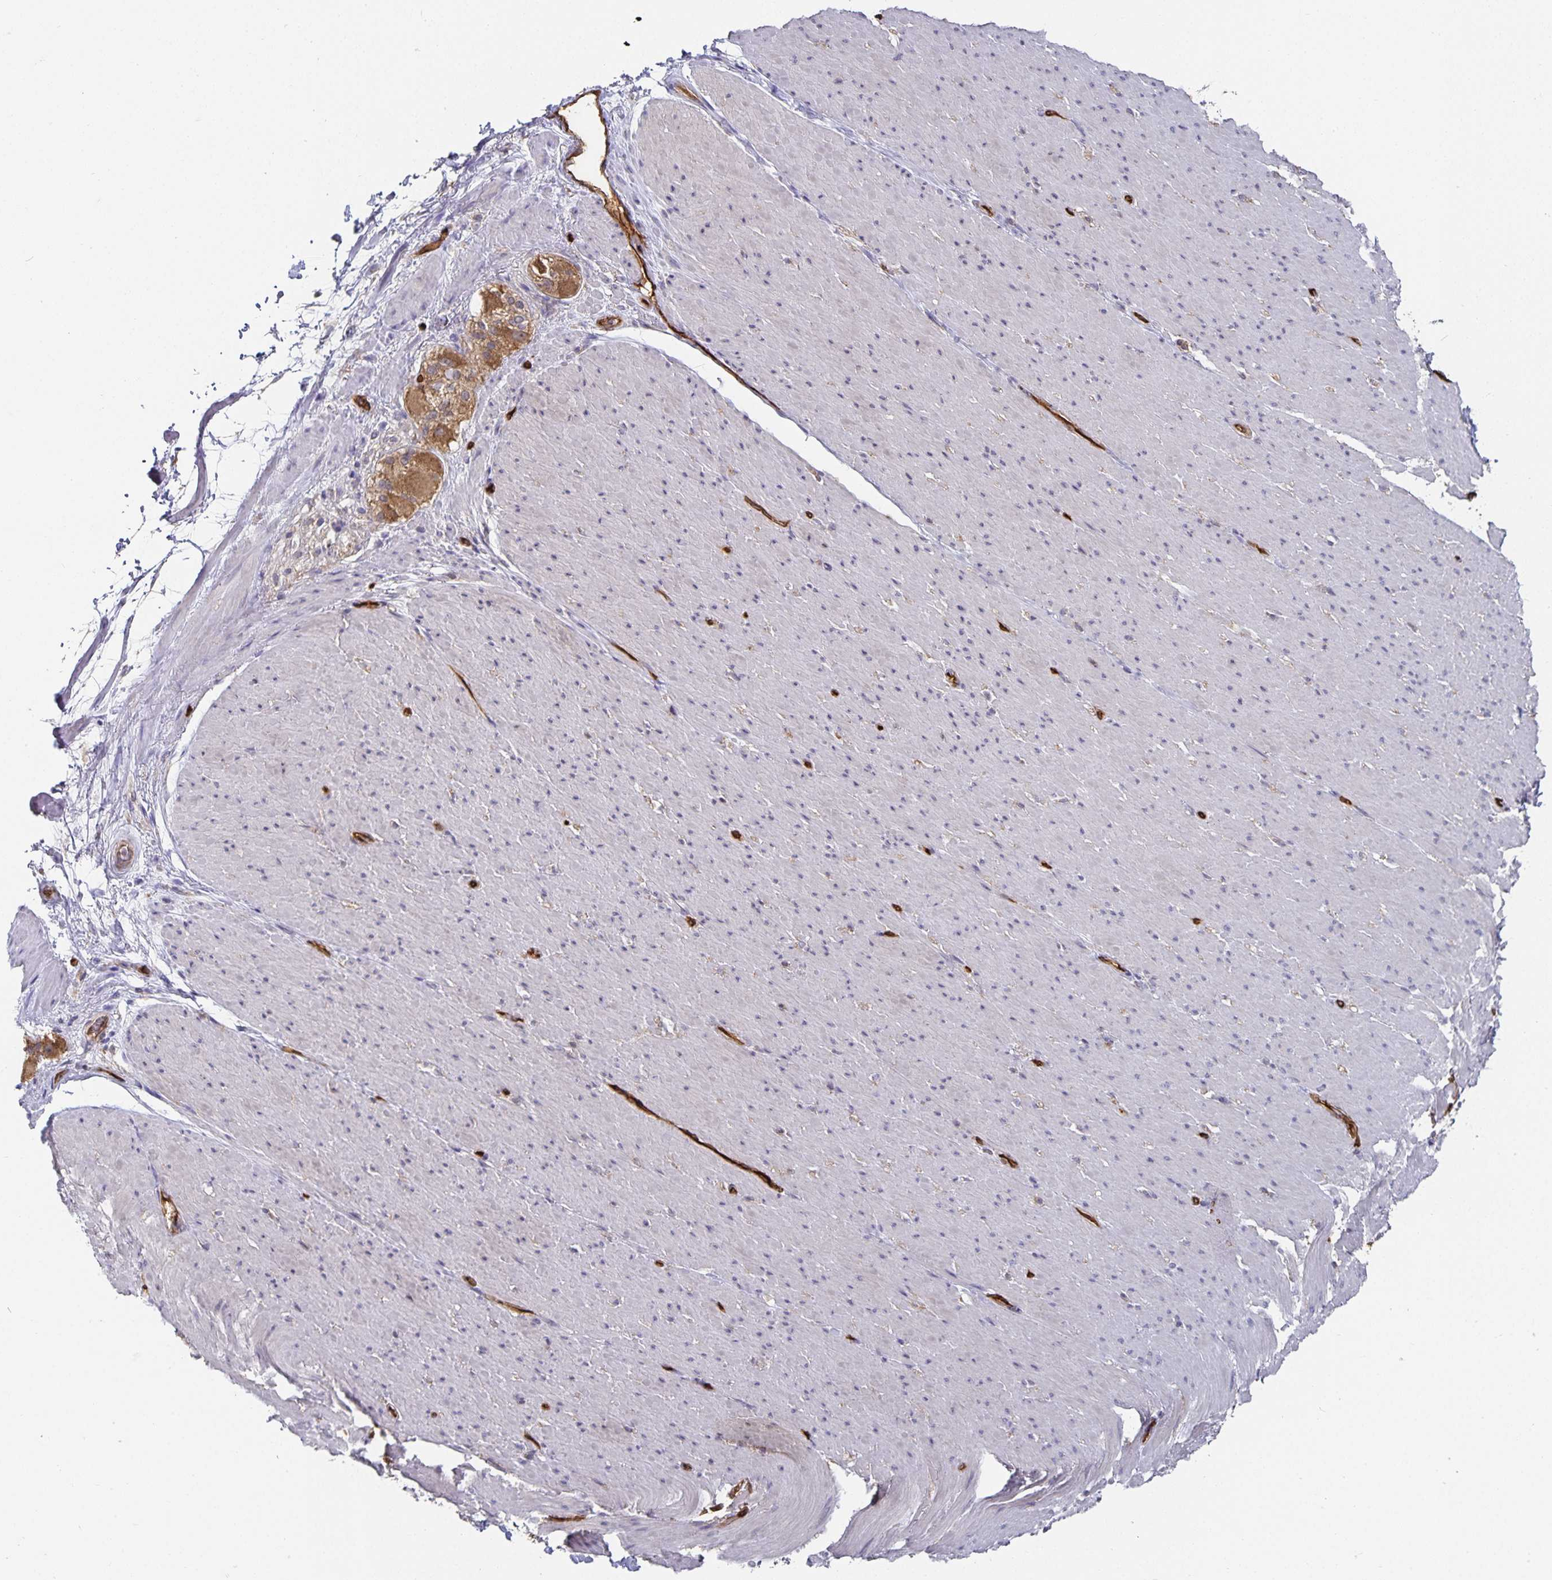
{"staining": {"intensity": "negative", "quantity": "none", "location": "none"}, "tissue": "smooth muscle", "cell_type": "Smooth muscle cells", "image_type": "normal", "snomed": [{"axis": "morphology", "description": "Normal tissue, NOS"}, {"axis": "topography", "description": "Smooth muscle"}, {"axis": "topography", "description": "Rectum"}], "caption": "An immunohistochemistry (IHC) image of unremarkable smooth muscle is shown. There is no staining in smooth muscle cells of smooth muscle.", "gene": "PODXL", "patient": {"sex": "male", "age": 53}}